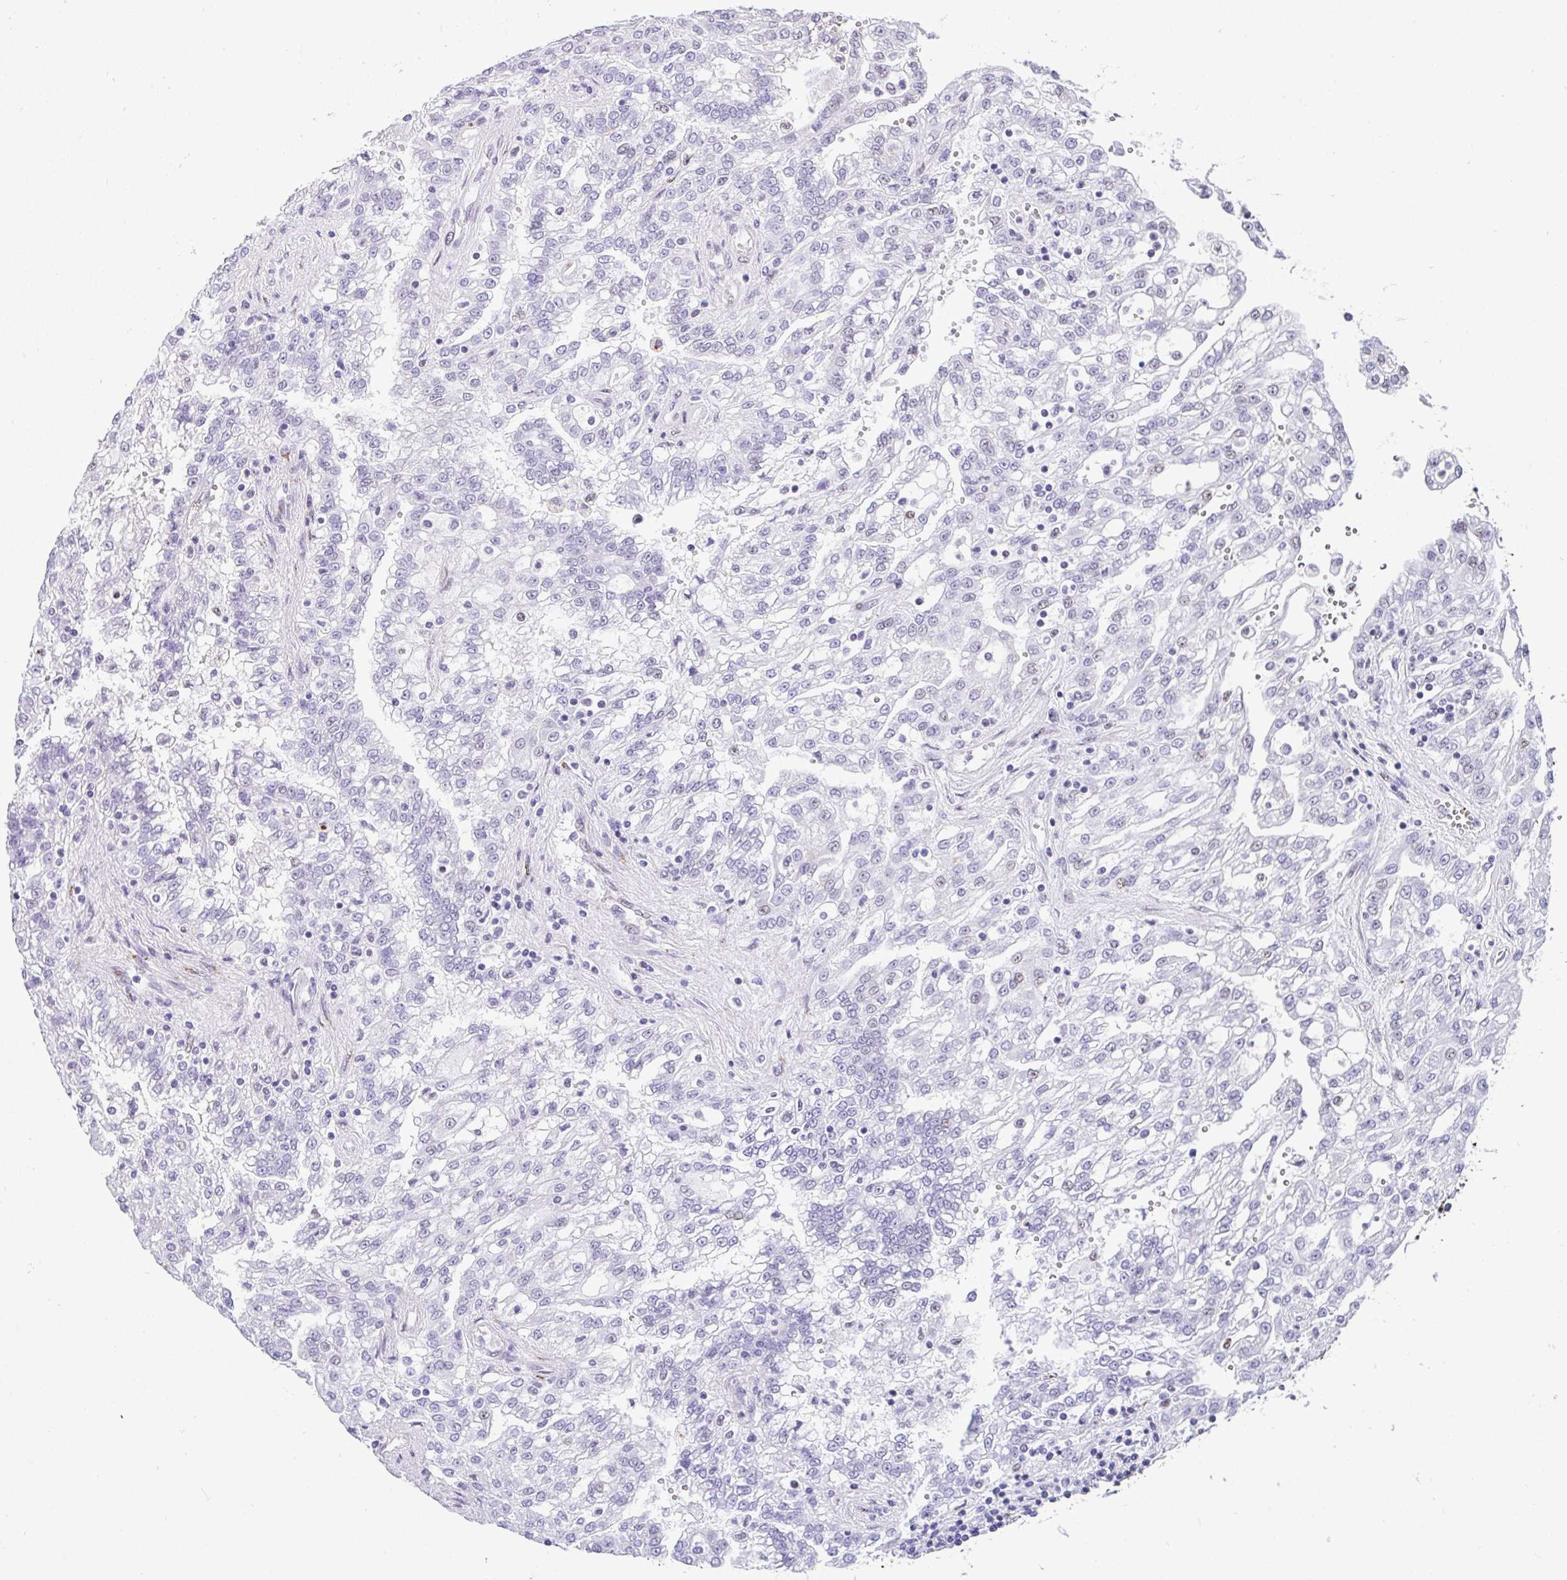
{"staining": {"intensity": "weak", "quantity": "<25%", "location": "nuclear"}, "tissue": "renal cancer", "cell_type": "Tumor cells", "image_type": "cancer", "snomed": [{"axis": "morphology", "description": "Adenocarcinoma, NOS"}, {"axis": "topography", "description": "Kidney"}], "caption": "This is an IHC photomicrograph of renal cancer. There is no staining in tumor cells.", "gene": "NR1D2", "patient": {"sex": "male", "age": 63}}